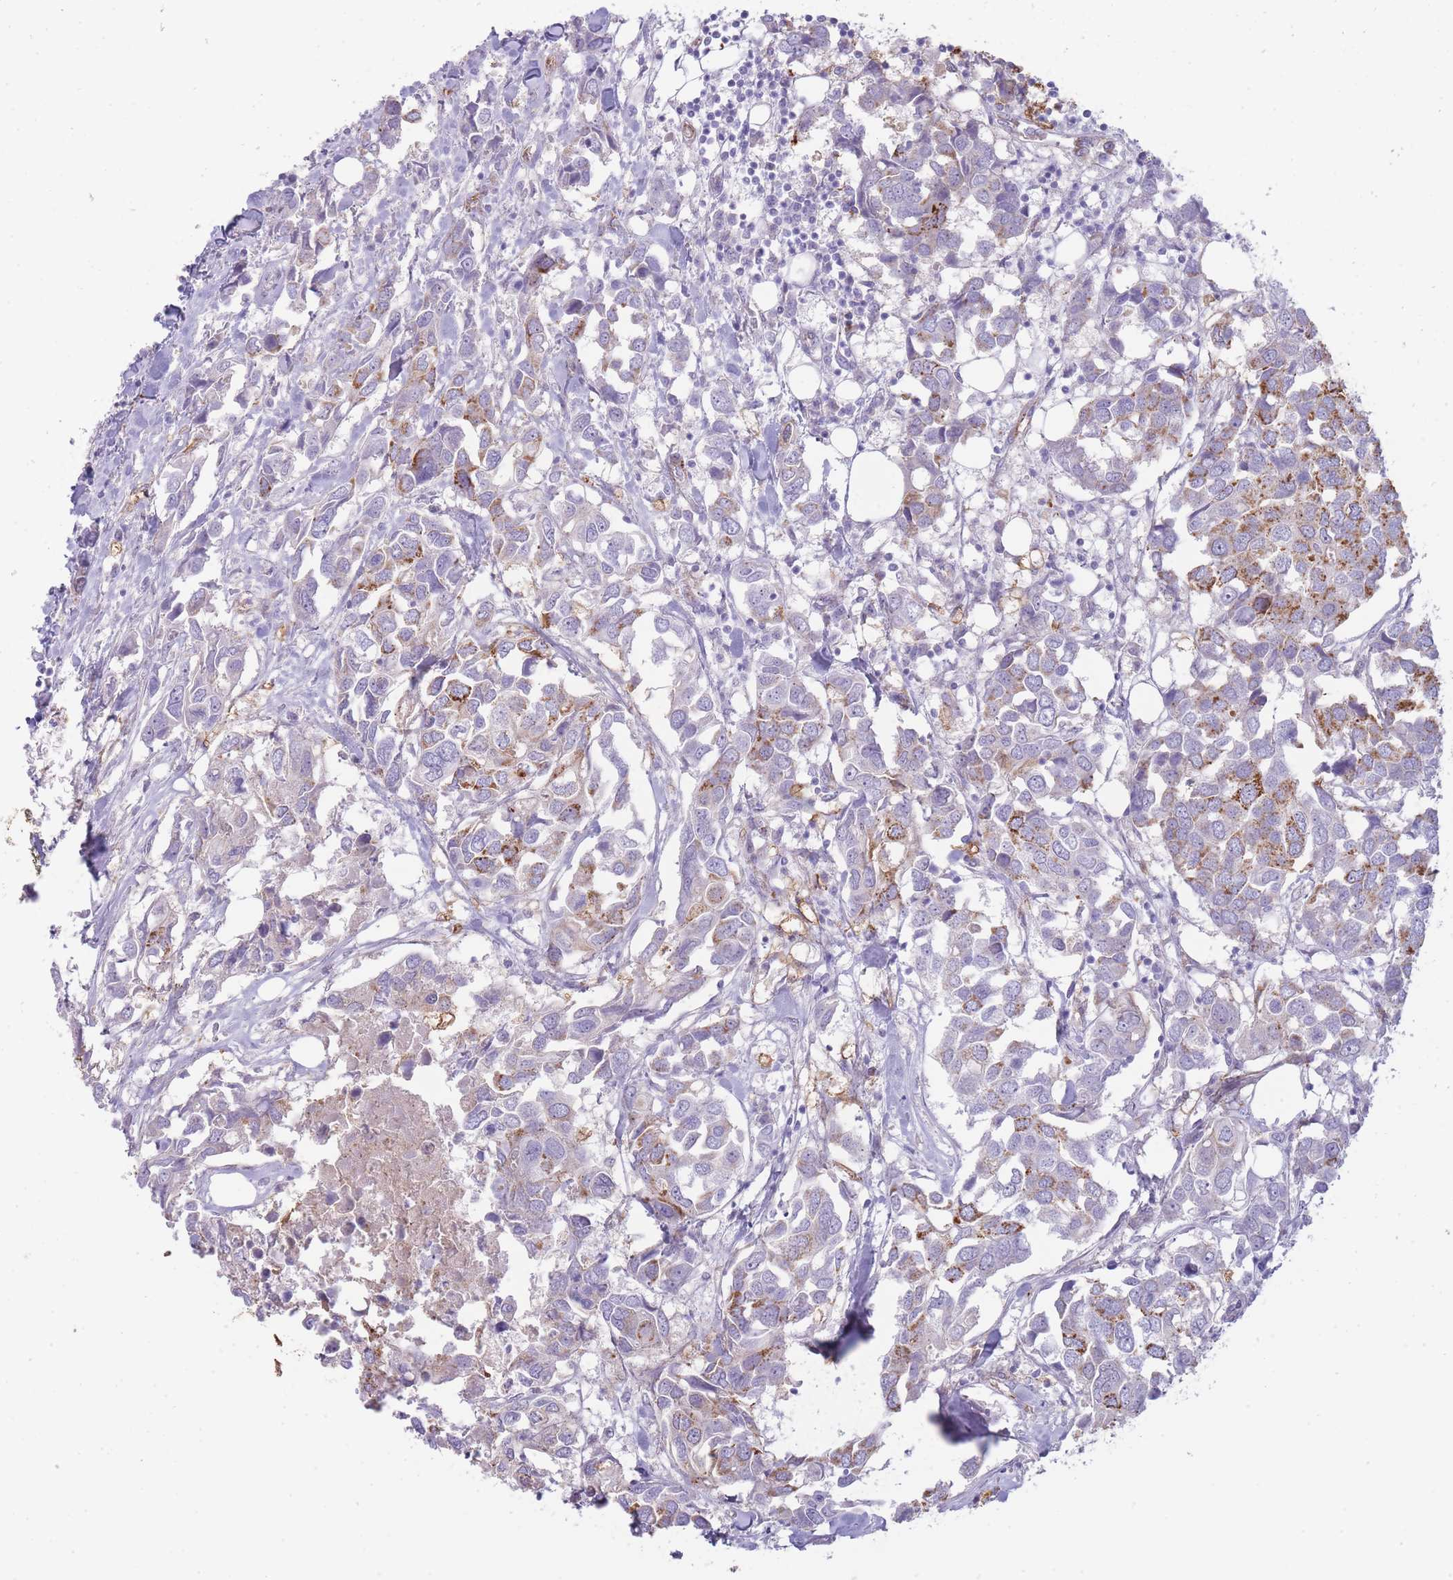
{"staining": {"intensity": "moderate", "quantity": ">75%", "location": "cytoplasmic/membranous"}, "tissue": "breast cancer", "cell_type": "Tumor cells", "image_type": "cancer", "snomed": [{"axis": "morphology", "description": "Duct carcinoma"}, {"axis": "topography", "description": "Breast"}], "caption": "Moderate cytoplasmic/membranous expression for a protein is present in about >75% of tumor cells of breast cancer using immunohistochemistry (IHC).", "gene": "UTP14A", "patient": {"sex": "female", "age": 83}}